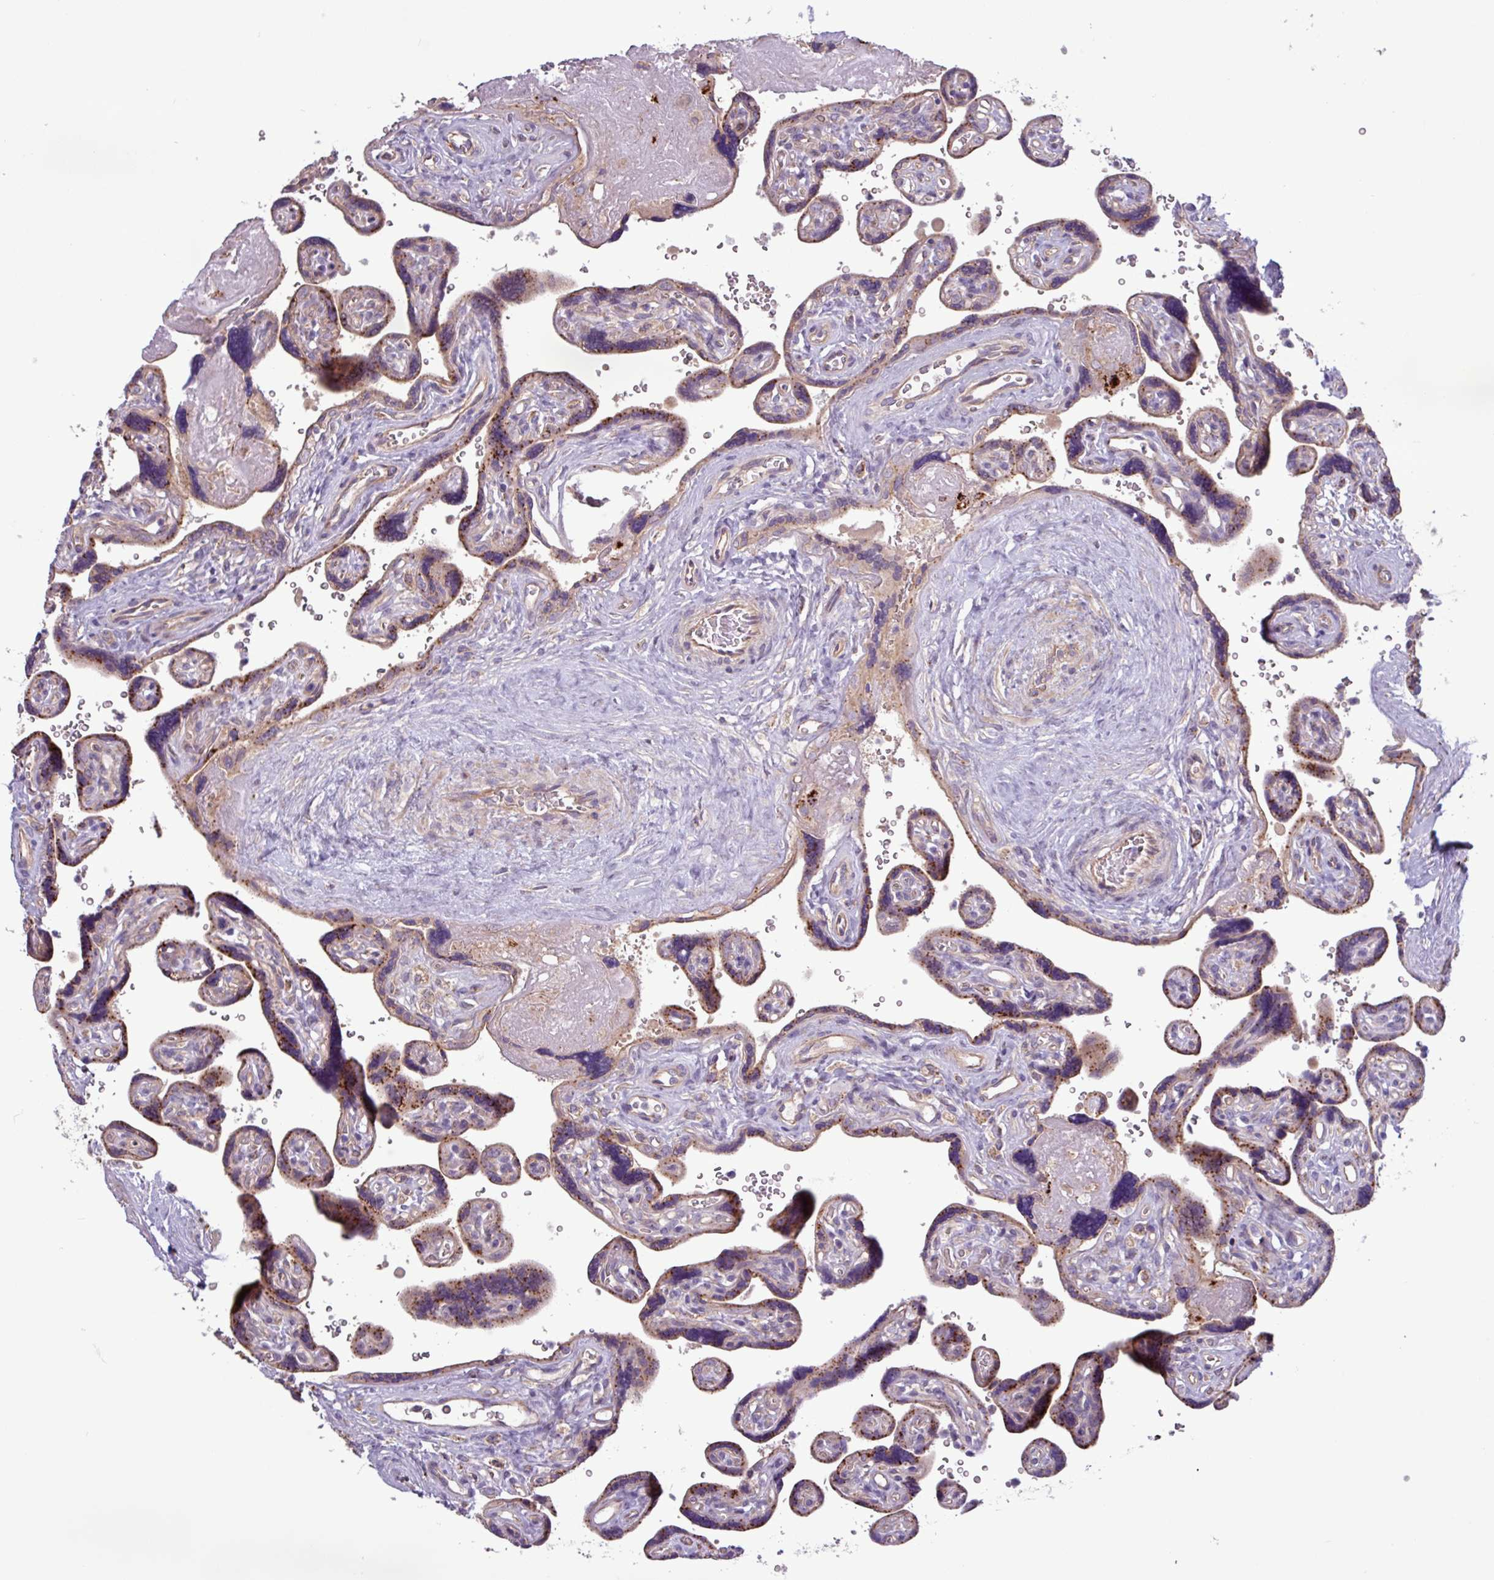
{"staining": {"intensity": "moderate", "quantity": "25%-75%", "location": "cytoplasmic/membranous"}, "tissue": "placenta", "cell_type": "Trophoblastic cells", "image_type": "normal", "snomed": [{"axis": "morphology", "description": "Normal tissue, NOS"}, {"axis": "topography", "description": "Placenta"}], "caption": "Immunohistochemistry (IHC) micrograph of benign placenta: human placenta stained using immunohistochemistry exhibits medium levels of moderate protein expression localized specifically in the cytoplasmic/membranous of trophoblastic cells, appearing as a cytoplasmic/membranous brown color.", "gene": "PLIN2", "patient": {"sex": "female", "age": 39}}